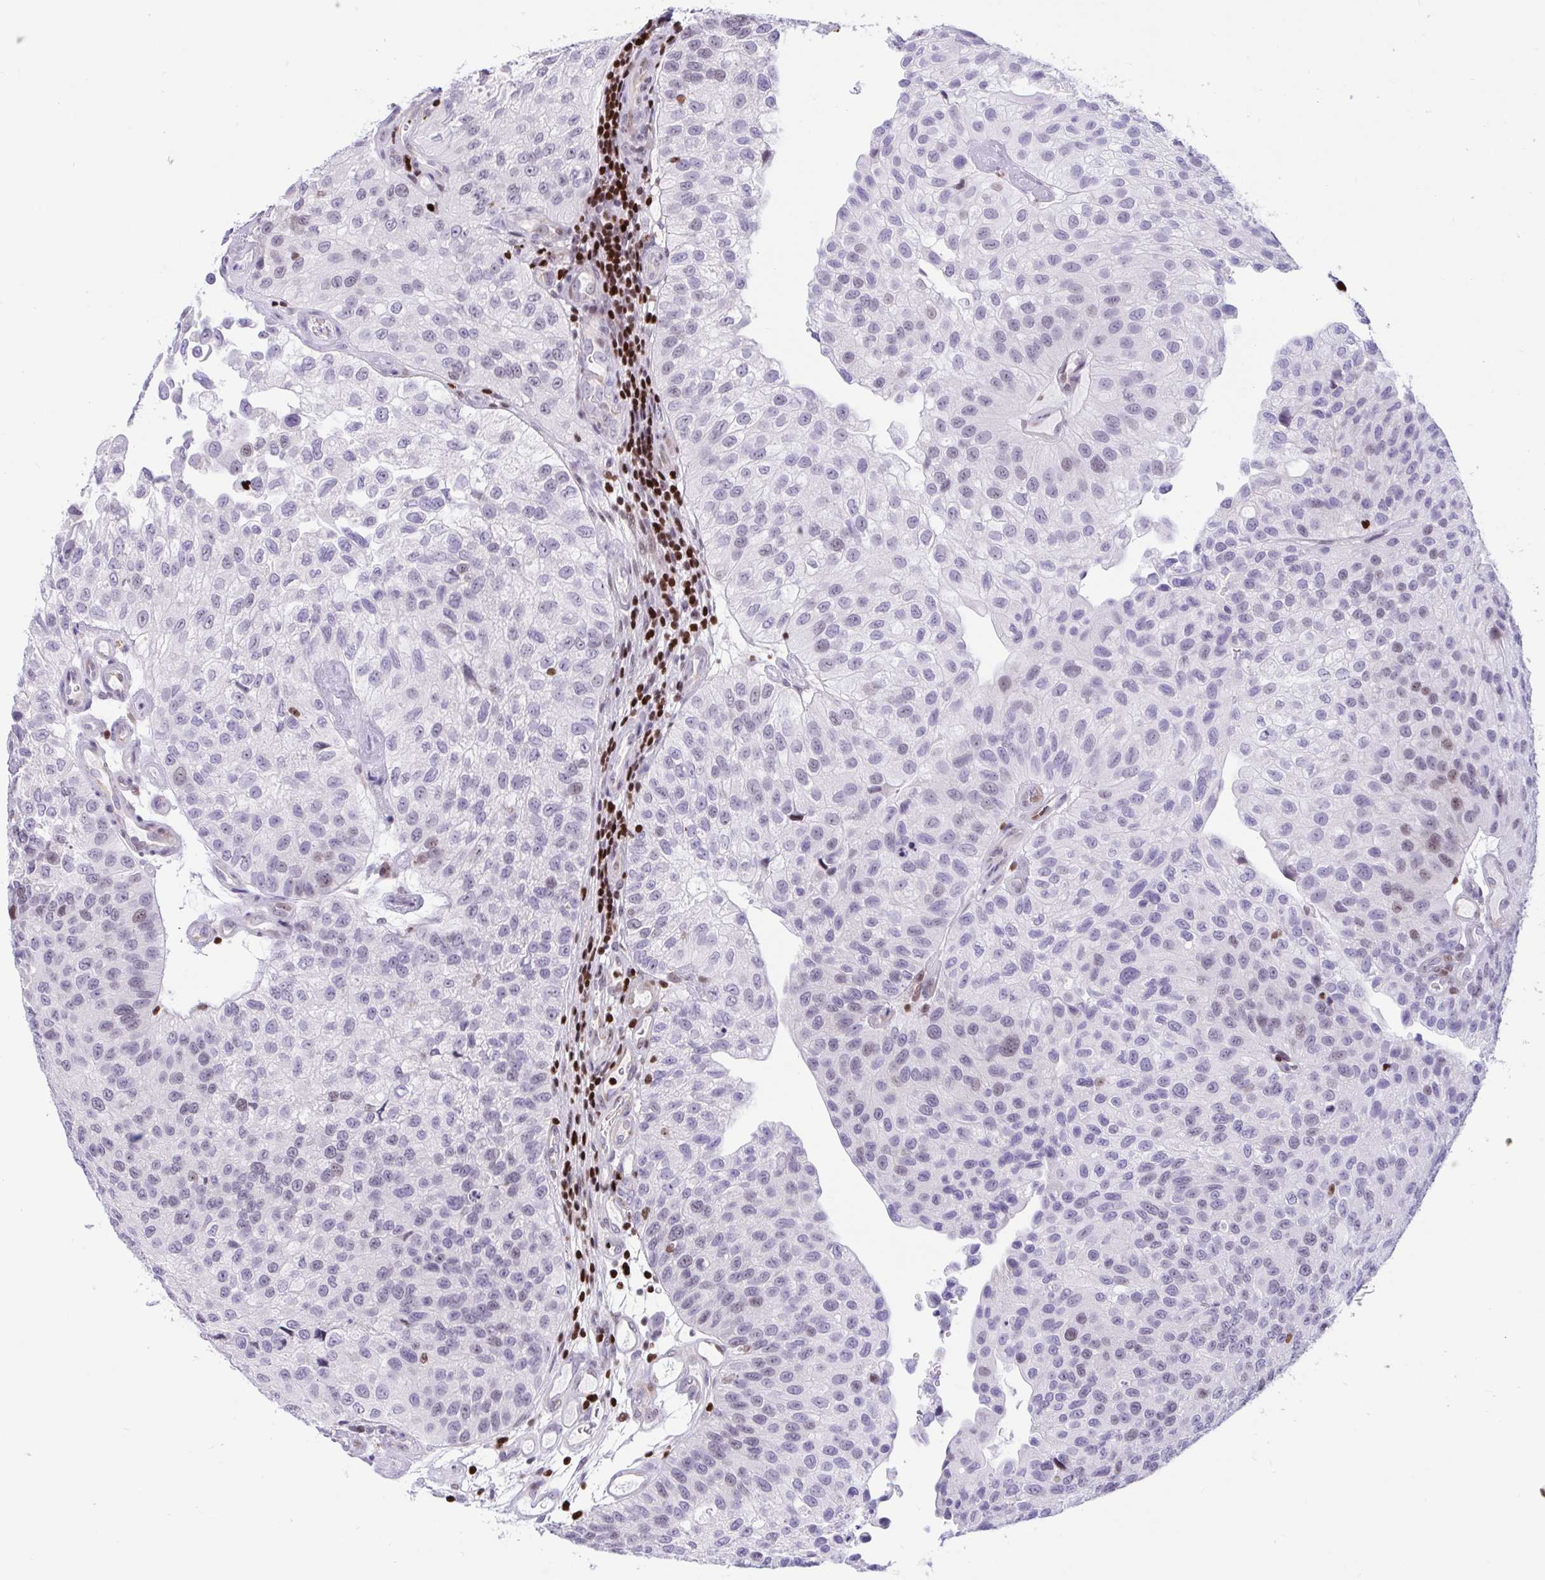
{"staining": {"intensity": "weak", "quantity": "<25%", "location": "nuclear"}, "tissue": "urothelial cancer", "cell_type": "Tumor cells", "image_type": "cancer", "snomed": [{"axis": "morphology", "description": "Urothelial carcinoma, NOS"}, {"axis": "topography", "description": "Urinary bladder"}], "caption": "The IHC photomicrograph has no significant staining in tumor cells of urothelial cancer tissue.", "gene": "HMGB2", "patient": {"sex": "male", "age": 87}}